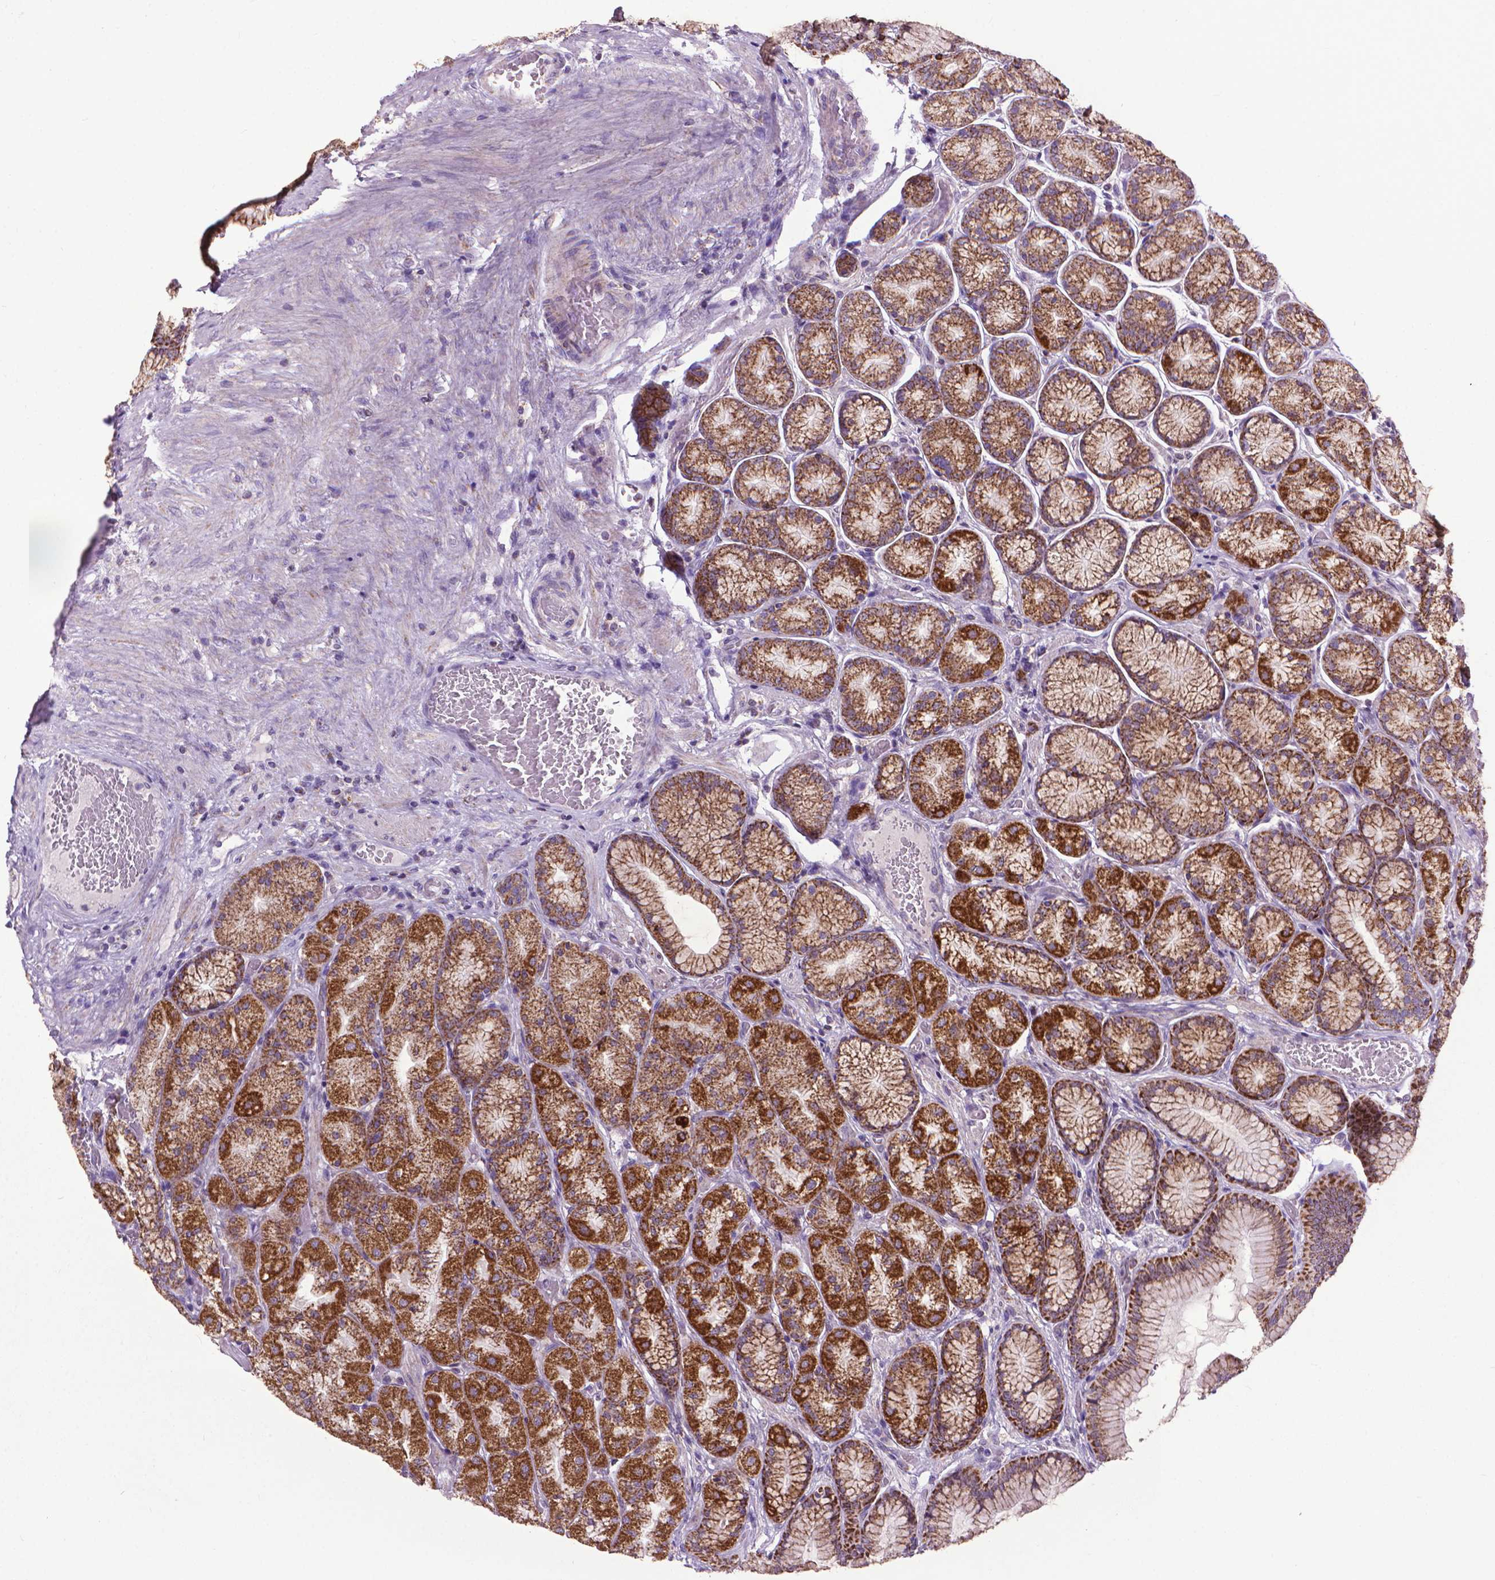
{"staining": {"intensity": "strong", "quantity": "25%-75%", "location": "cytoplasmic/membranous"}, "tissue": "stomach", "cell_type": "Glandular cells", "image_type": "normal", "snomed": [{"axis": "morphology", "description": "Normal tissue, NOS"}, {"axis": "morphology", "description": "Adenocarcinoma, NOS"}, {"axis": "morphology", "description": "Adenocarcinoma, High grade"}, {"axis": "topography", "description": "Stomach, upper"}, {"axis": "topography", "description": "Stomach"}], "caption": "Immunohistochemical staining of benign stomach reveals 25%-75% levels of strong cytoplasmic/membranous protein staining in about 25%-75% of glandular cells.", "gene": "VDAC1", "patient": {"sex": "female", "age": 65}}